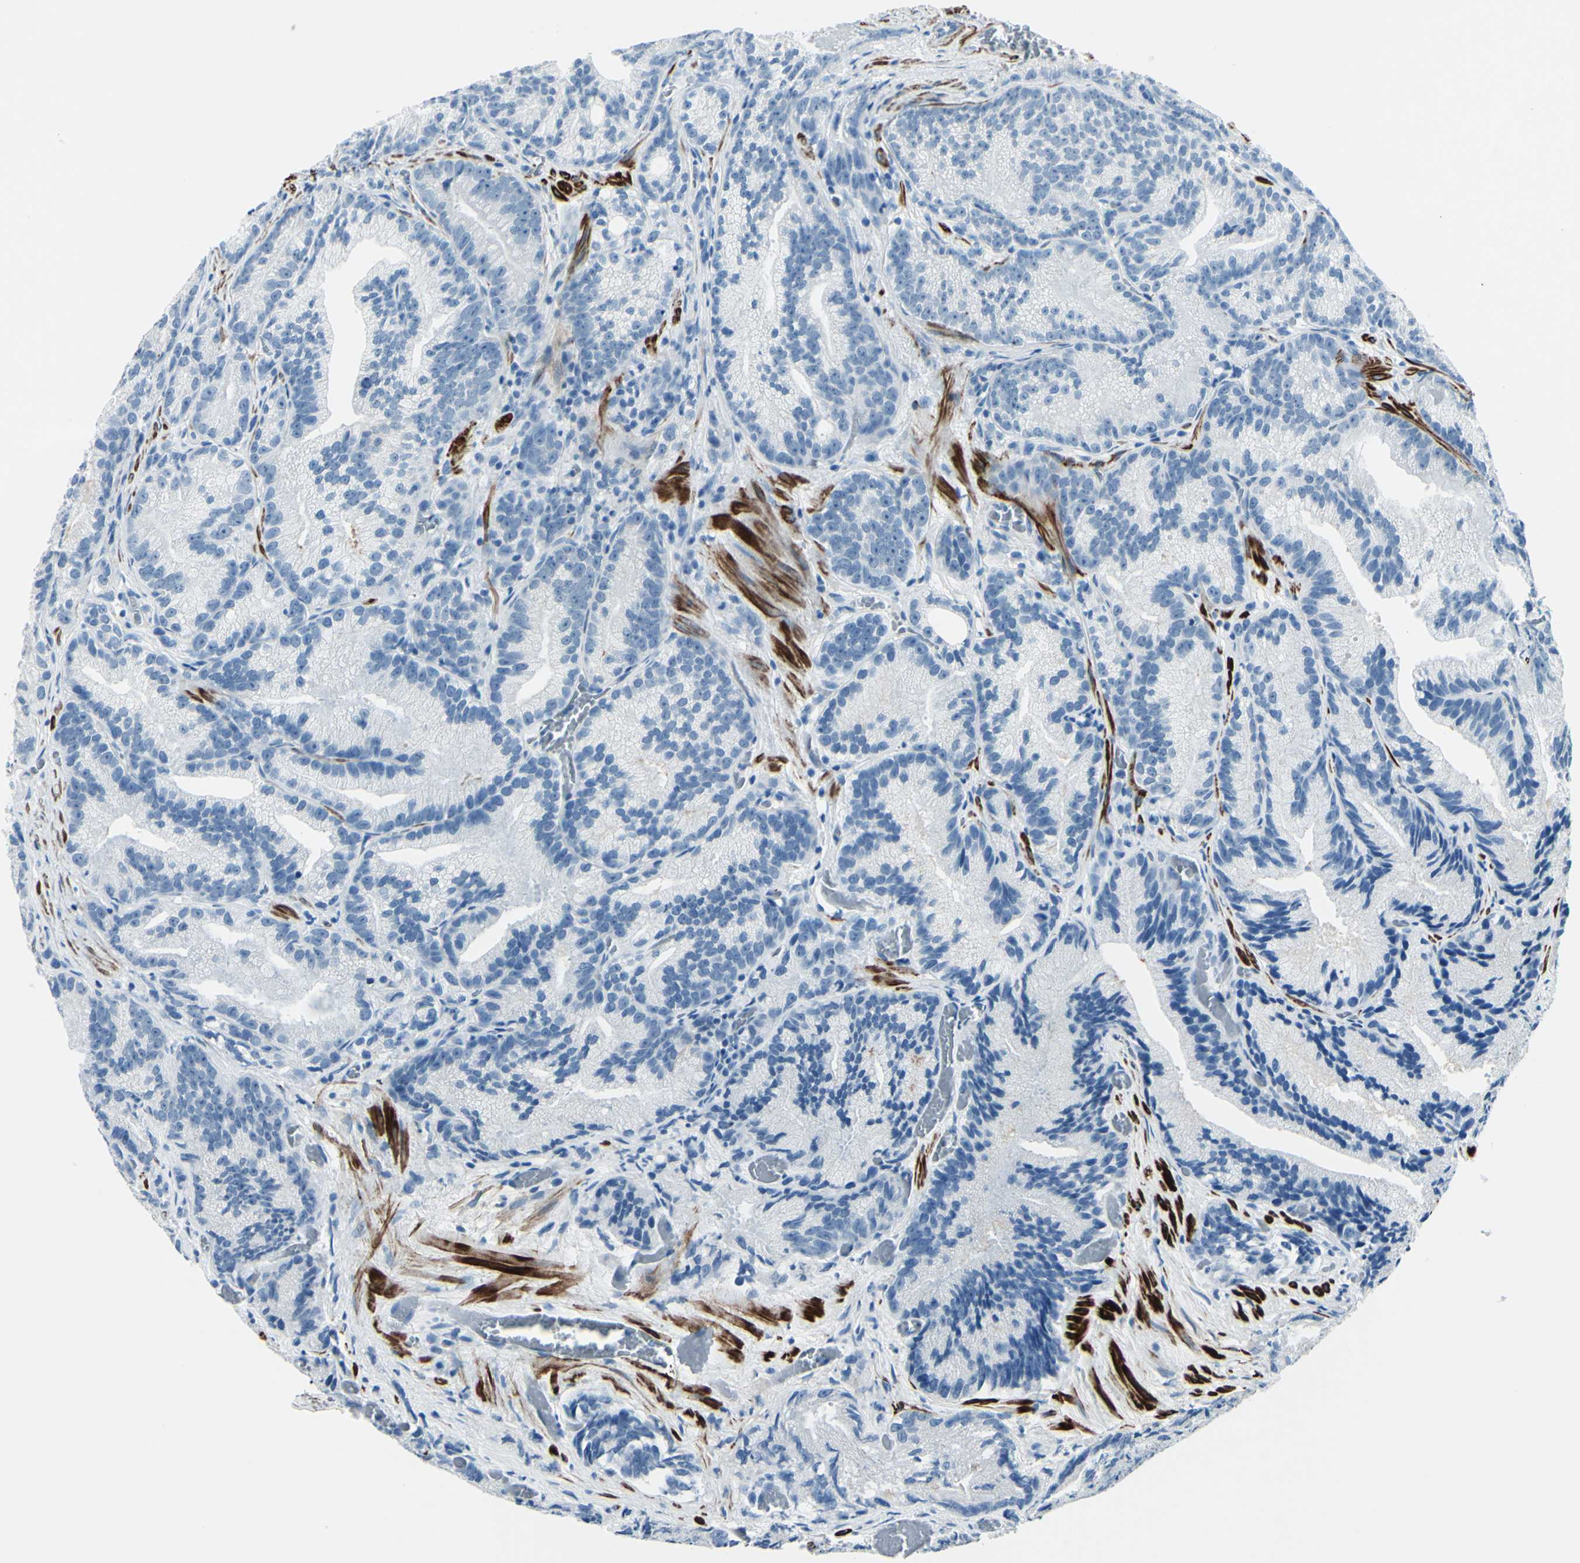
{"staining": {"intensity": "negative", "quantity": "none", "location": "none"}, "tissue": "prostate cancer", "cell_type": "Tumor cells", "image_type": "cancer", "snomed": [{"axis": "morphology", "description": "Adenocarcinoma, Low grade"}, {"axis": "topography", "description": "Prostate"}], "caption": "Immunohistochemistry (IHC) image of human prostate low-grade adenocarcinoma stained for a protein (brown), which demonstrates no expression in tumor cells.", "gene": "CDH15", "patient": {"sex": "male", "age": 89}}